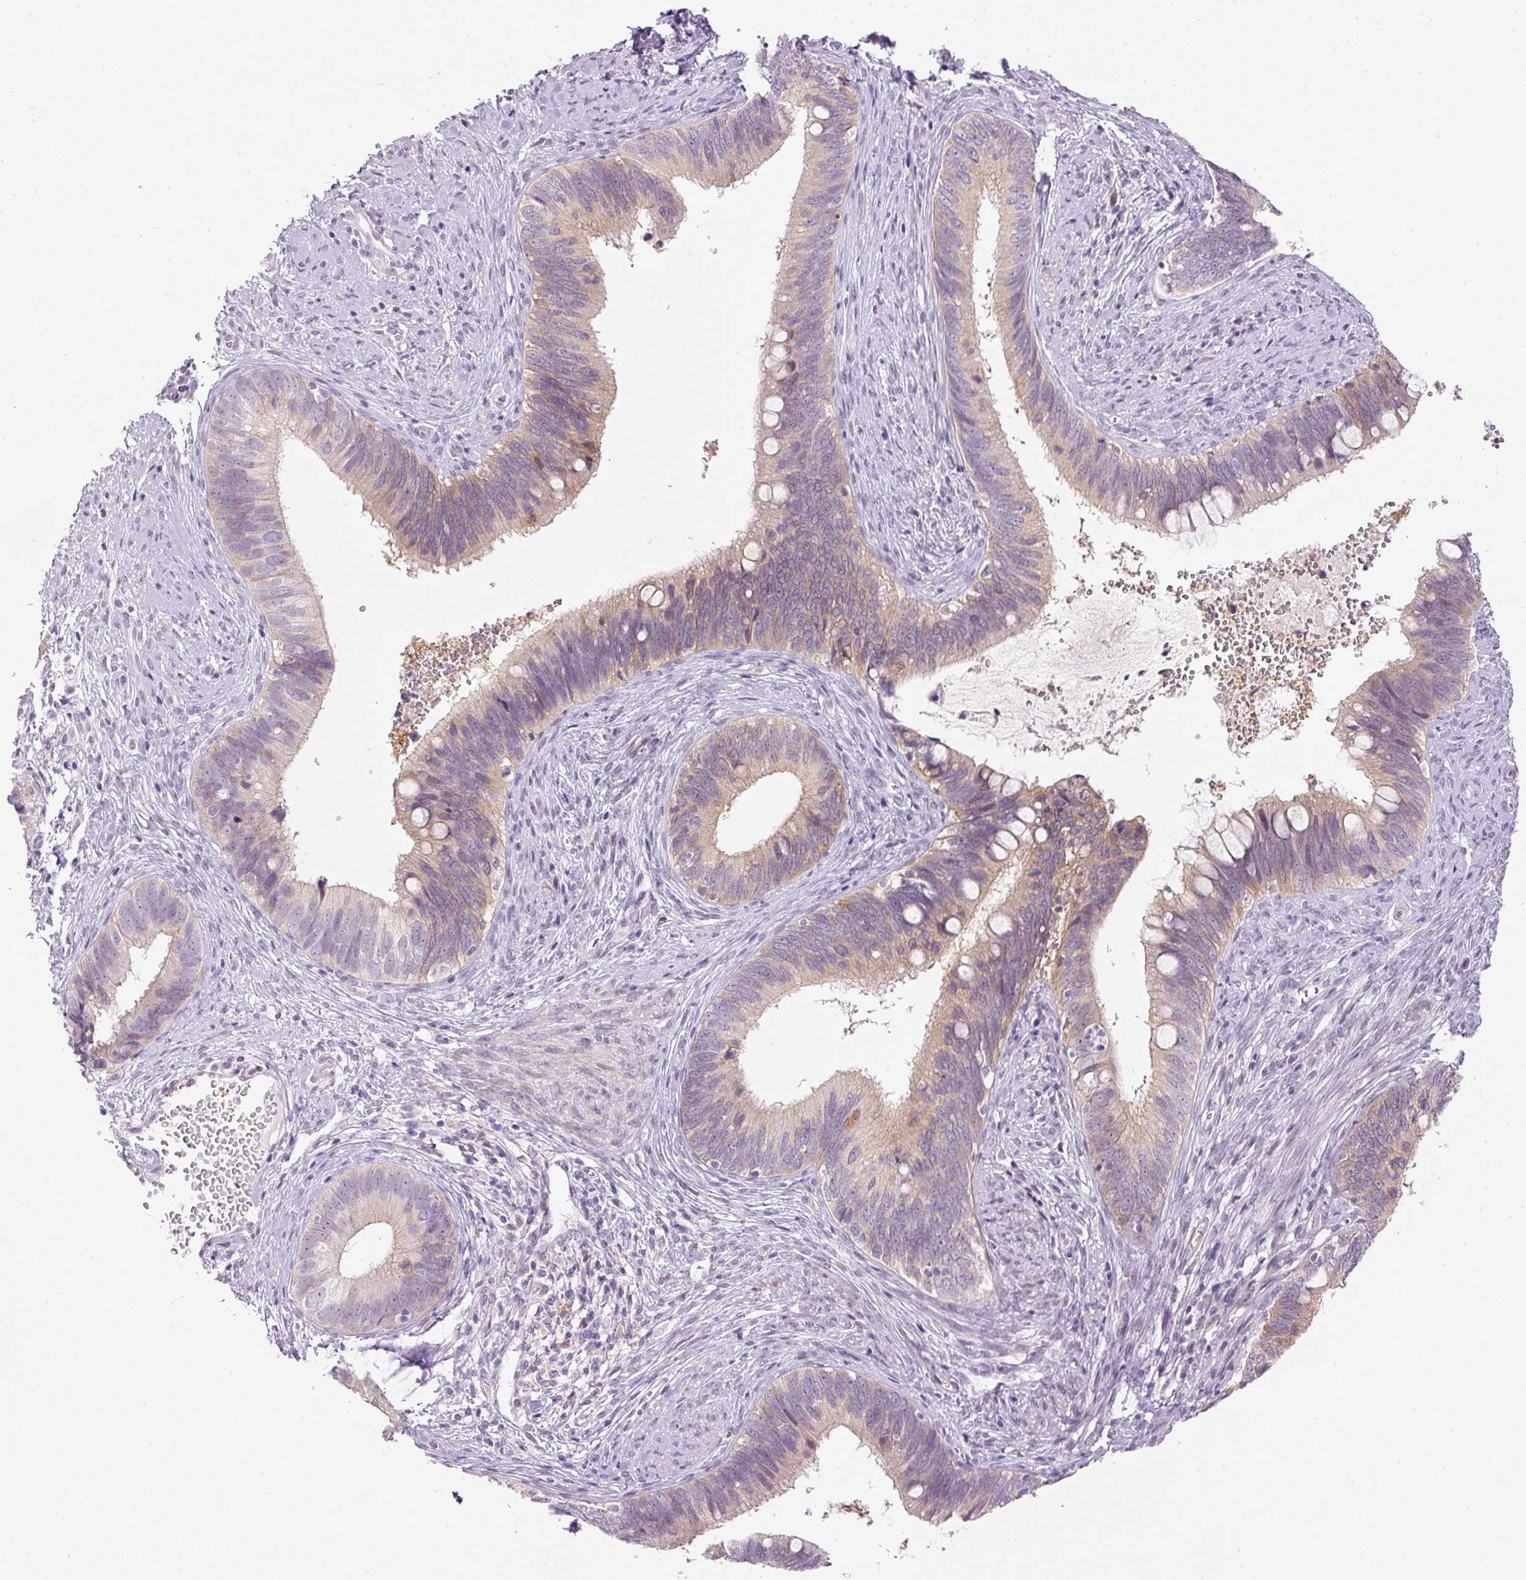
{"staining": {"intensity": "weak", "quantity": ">75%", "location": "cytoplasmic/membranous"}, "tissue": "cervical cancer", "cell_type": "Tumor cells", "image_type": "cancer", "snomed": [{"axis": "morphology", "description": "Adenocarcinoma, NOS"}, {"axis": "topography", "description": "Cervix"}], "caption": "Protein expression analysis of cervical cancer (adenocarcinoma) displays weak cytoplasmic/membranous staining in about >75% of tumor cells.", "gene": "SRC", "patient": {"sex": "female", "age": 42}}